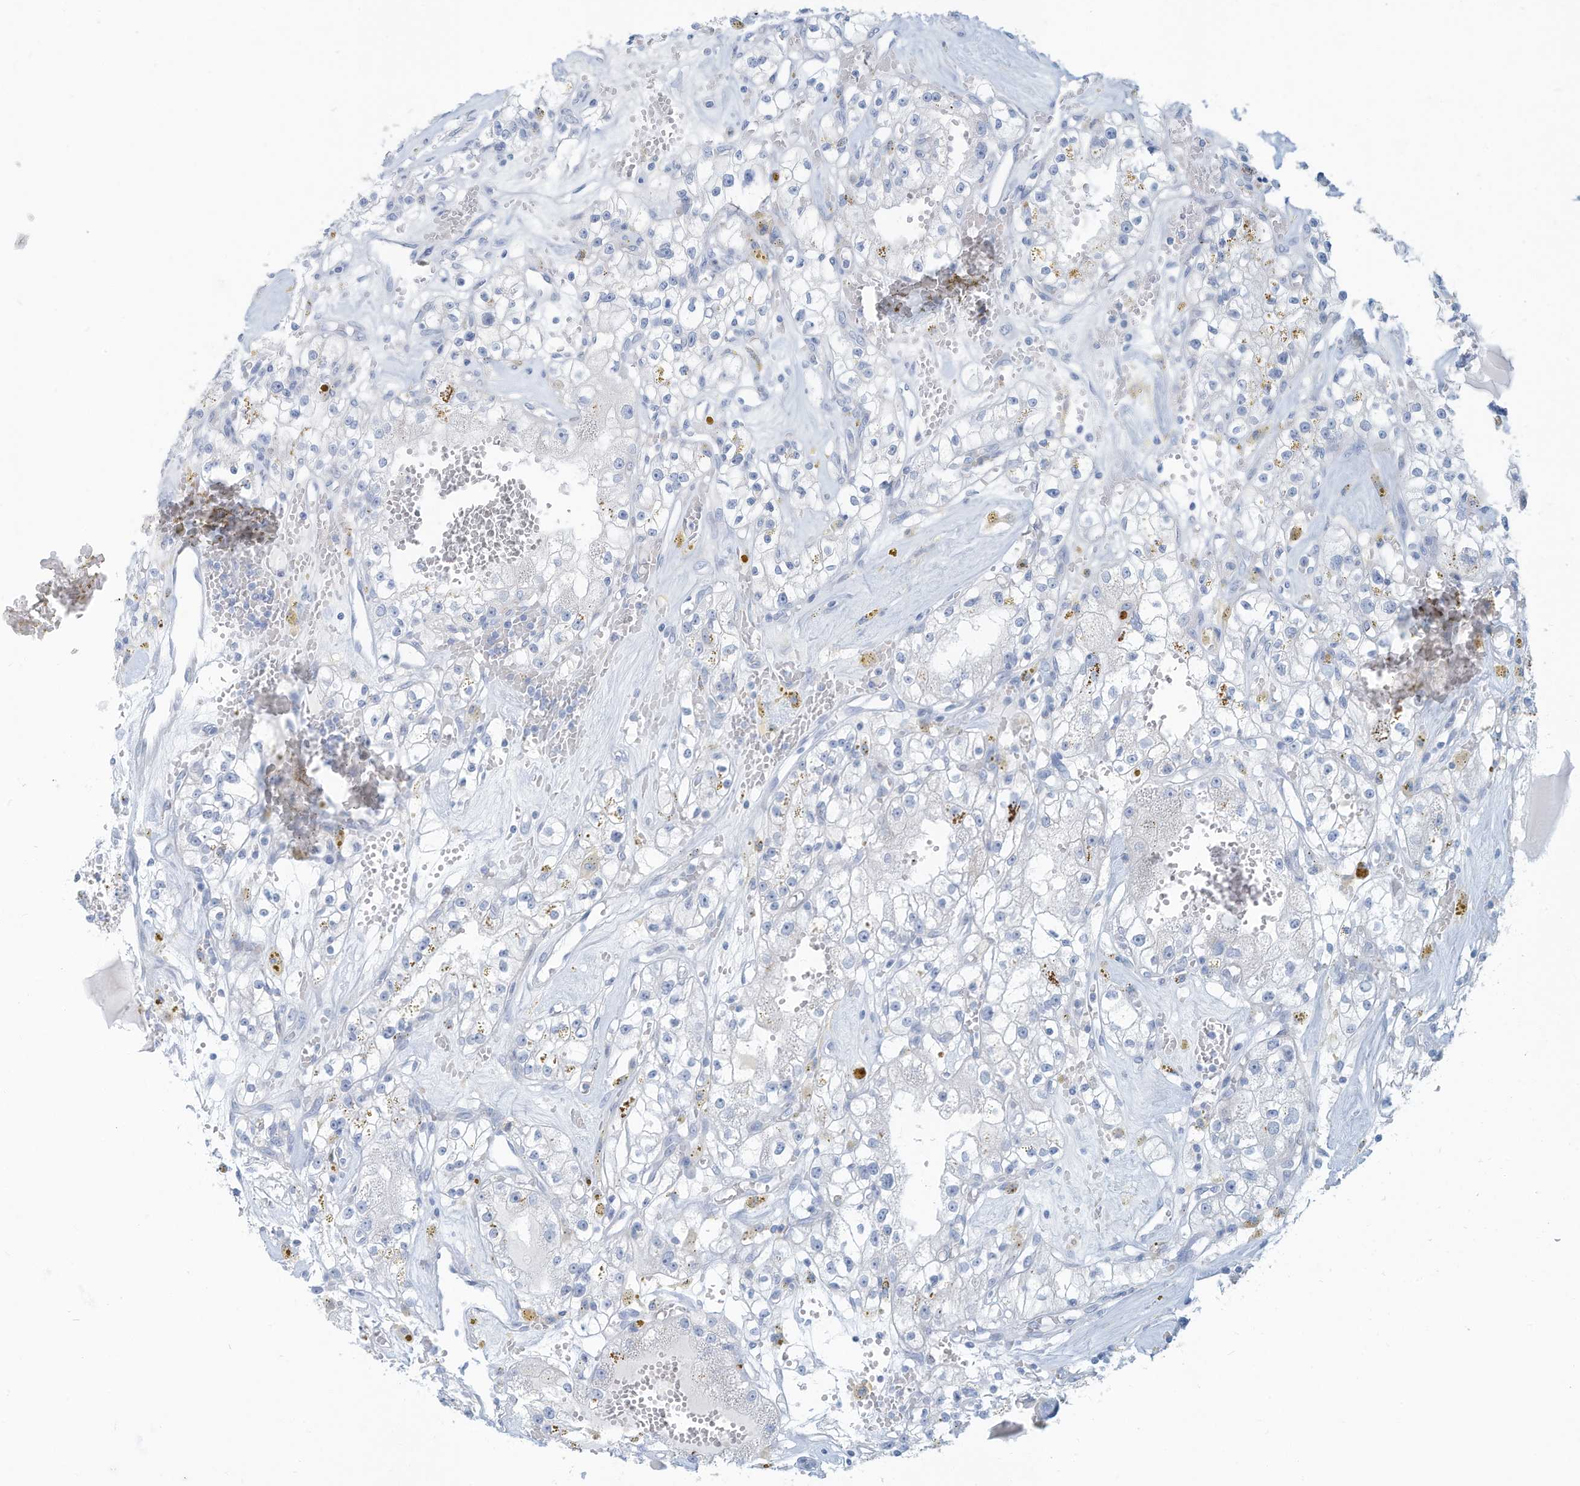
{"staining": {"intensity": "negative", "quantity": "none", "location": "none"}, "tissue": "renal cancer", "cell_type": "Tumor cells", "image_type": "cancer", "snomed": [{"axis": "morphology", "description": "Adenocarcinoma, NOS"}, {"axis": "topography", "description": "Kidney"}], "caption": "DAB (3,3'-diaminobenzidine) immunohistochemical staining of renal cancer demonstrates no significant expression in tumor cells.", "gene": "ERI2", "patient": {"sex": "male", "age": 56}}